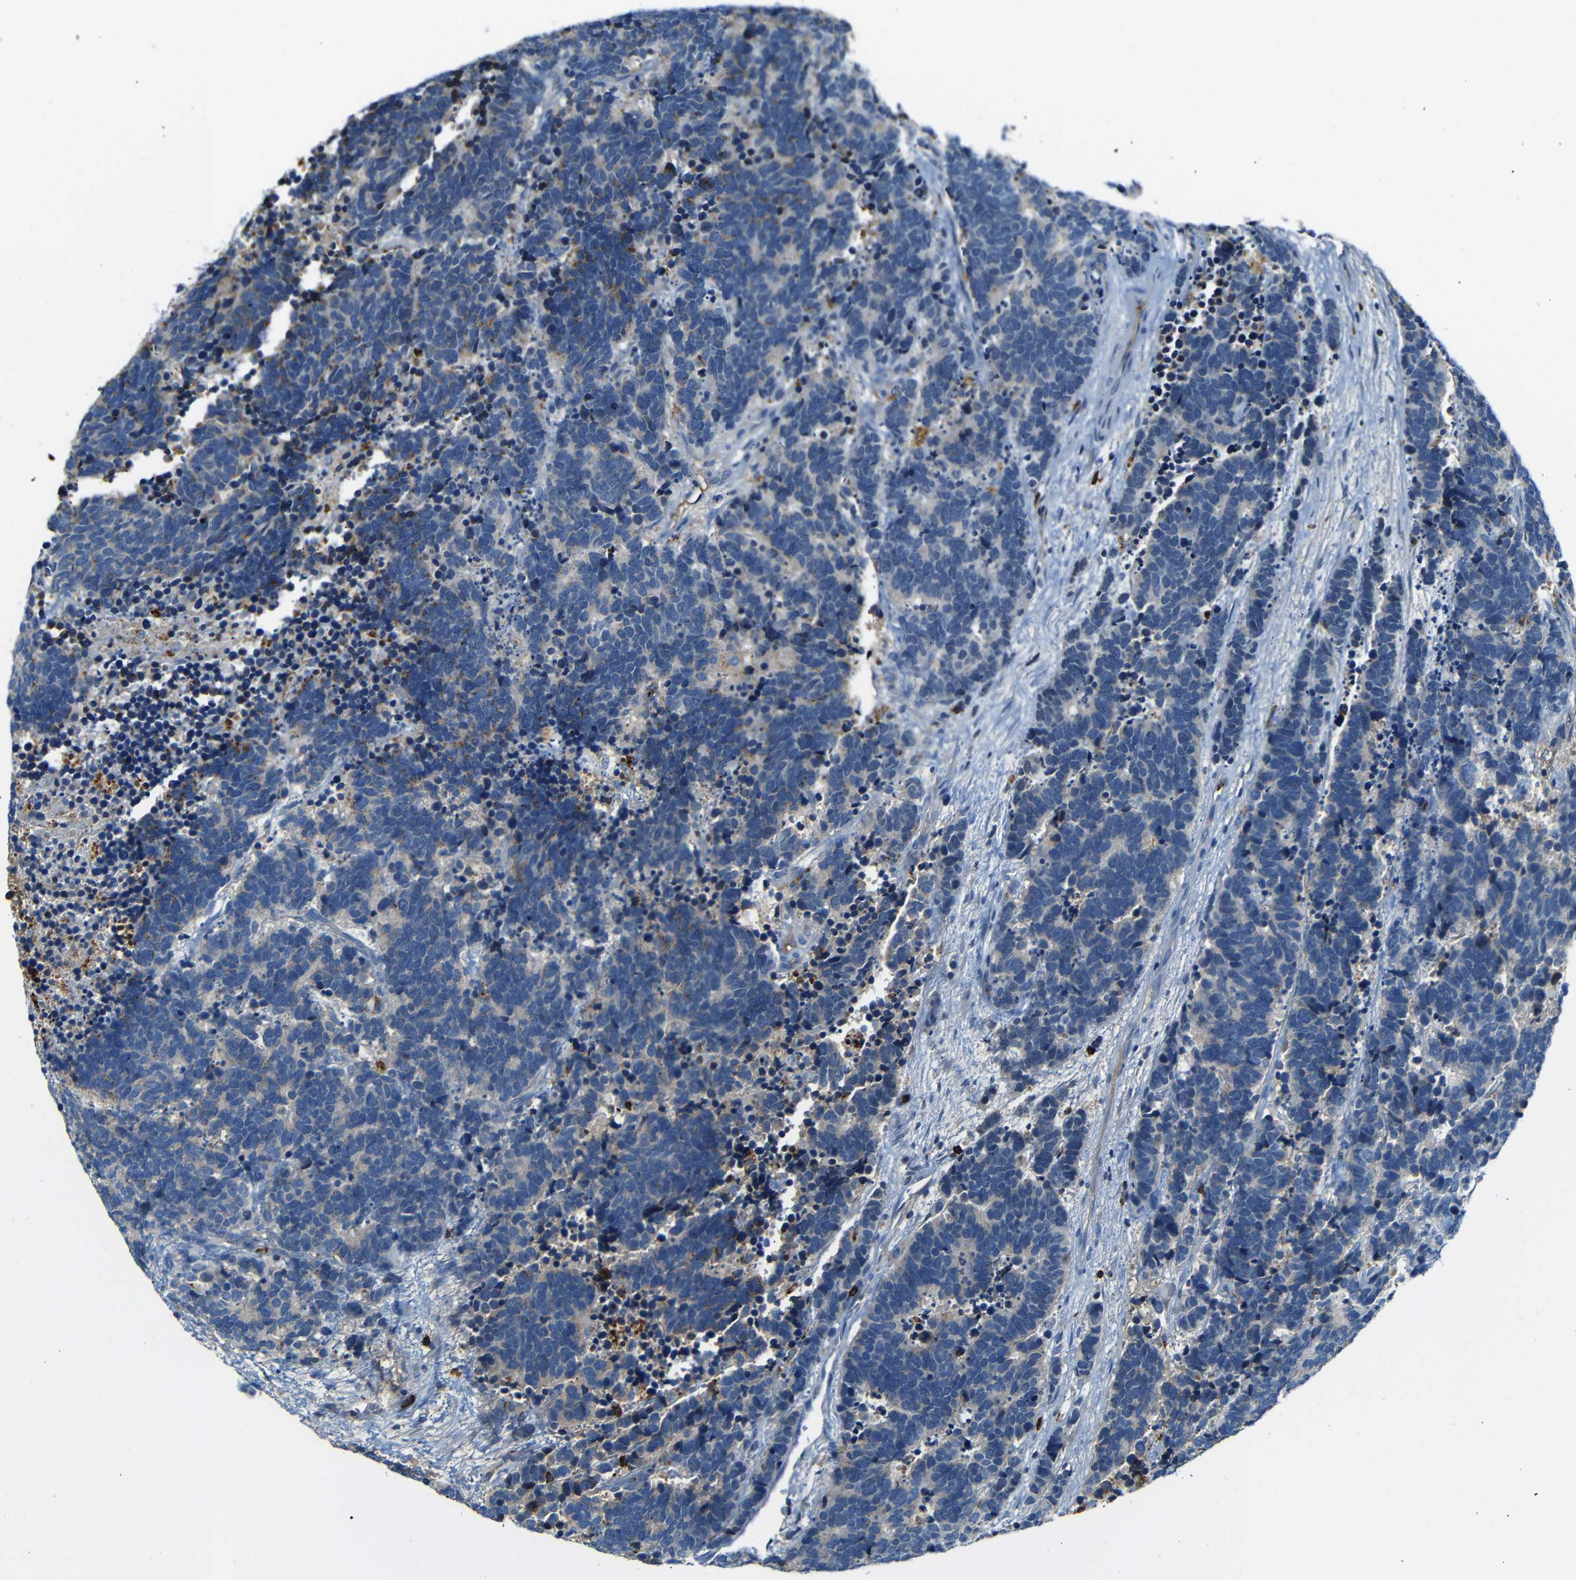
{"staining": {"intensity": "negative", "quantity": "none", "location": "none"}, "tissue": "carcinoid", "cell_type": "Tumor cells", "image_type": "cancer", "snomed": [{"axis": "morphology", "description": "Carcinoma, NOS"}, {"axis": "morphology", "description": "Carcinoid, malignant, NOS"}, {"axis": "topography", "description": "Urinary bladder"}], "caption": "High power microscopy photomicrograph of an immunohistochemistry photomicrograph of malignant carcinoid, revealing no significant expression in tumor cells. Nuclei are stained in blue.", "gene": "SERPINA1", "patient": {"sex": "male", "age": 57}}